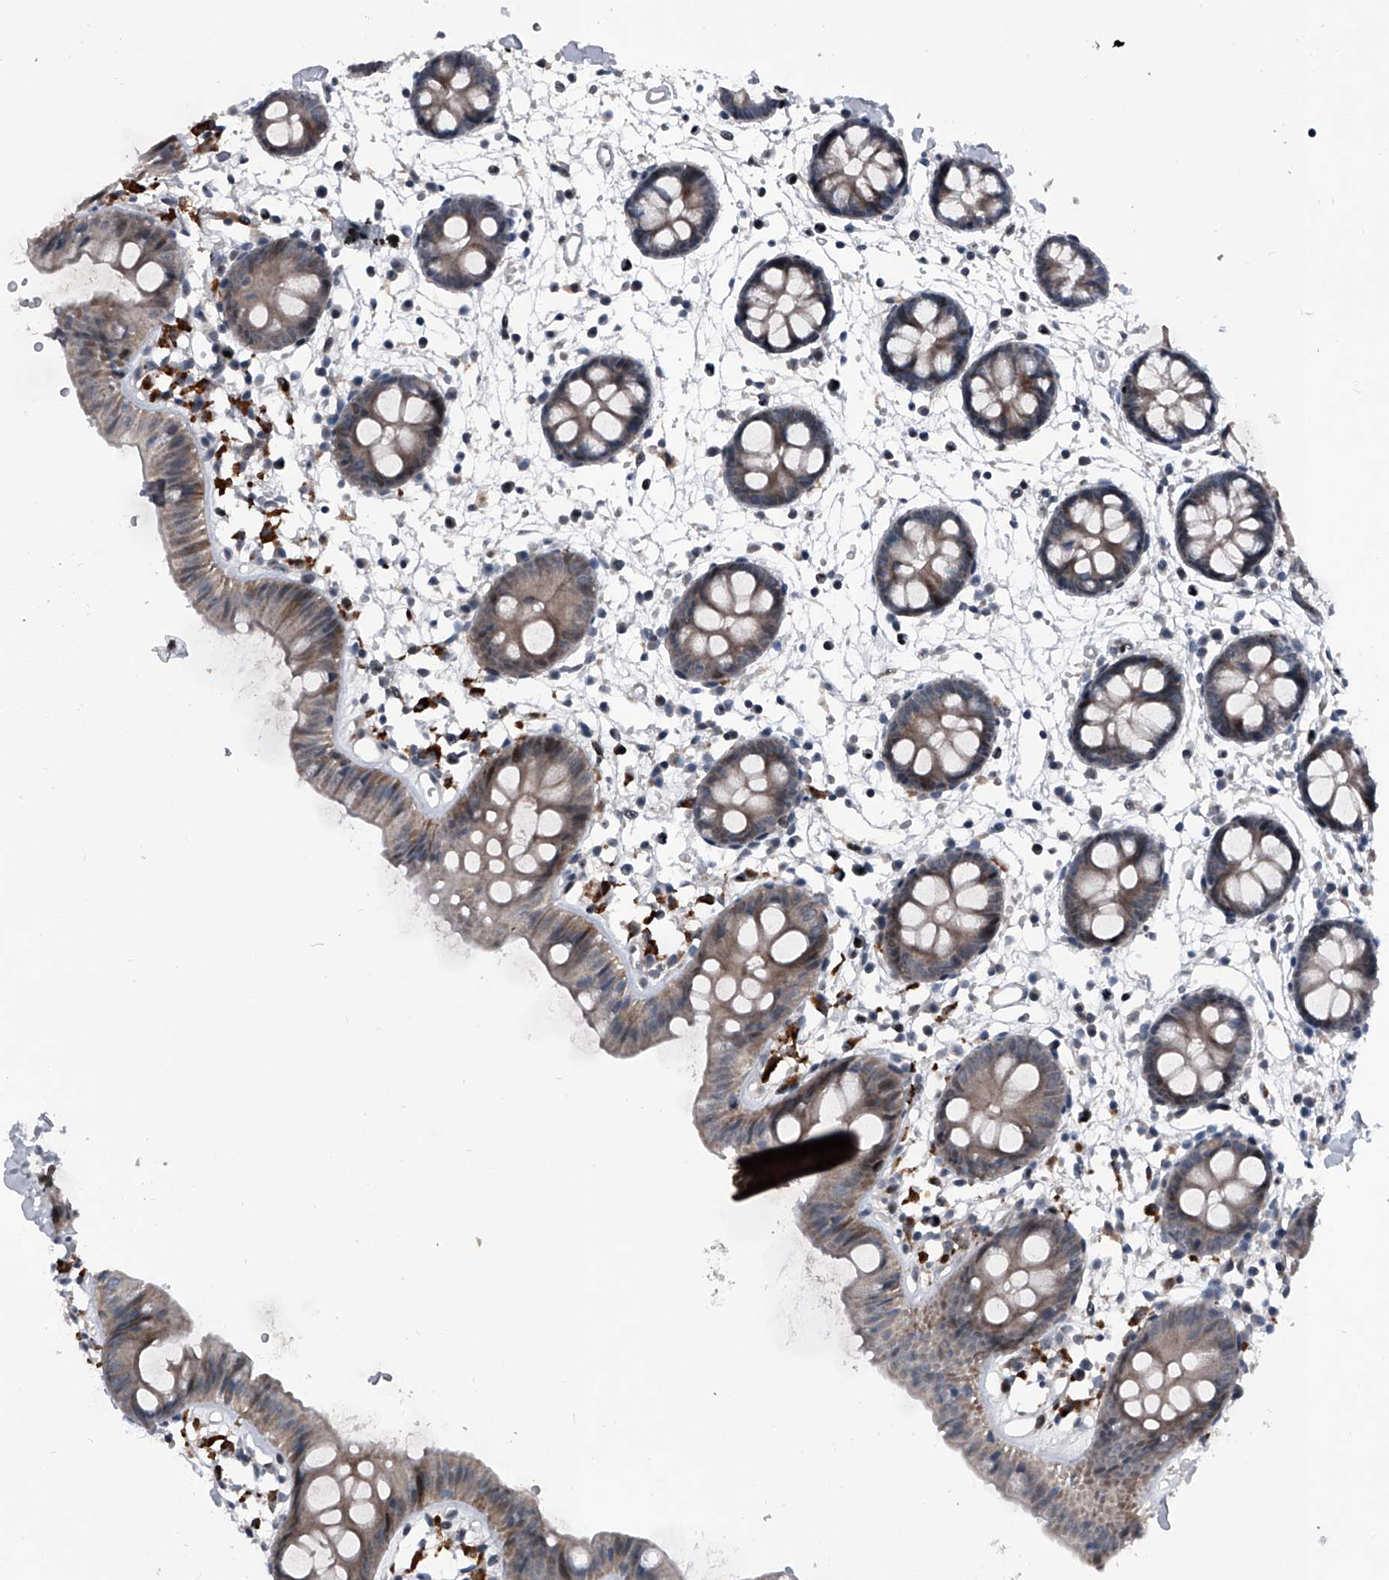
{"staining": {"intensity": "weak", "quantity": "25%-75%", "location": "cytoplasmic/membranous,nuclear"}, "tissue": "colon", "cell_type": "Endothelial cells", "image_type": "normal", "snomed": [{"axis": "morphology", "description": "Normal tissue, NOS"}, {"axis": "topography", "description": "Colon"}], "caption": "The micrograph shows immunohistochemical staining of normal colon. There is weak cytoplasmic/membranous,nuclear positivity is identified in about 25%-75% of endothelial cells. The staining was performed using DAB to visualize the protein expression in brown, while the nuclei were stained in blue with hematoxylin (Magnification: 20x).", "gene": "ELK4", "patient": {"sex": "male", "age": 56}}